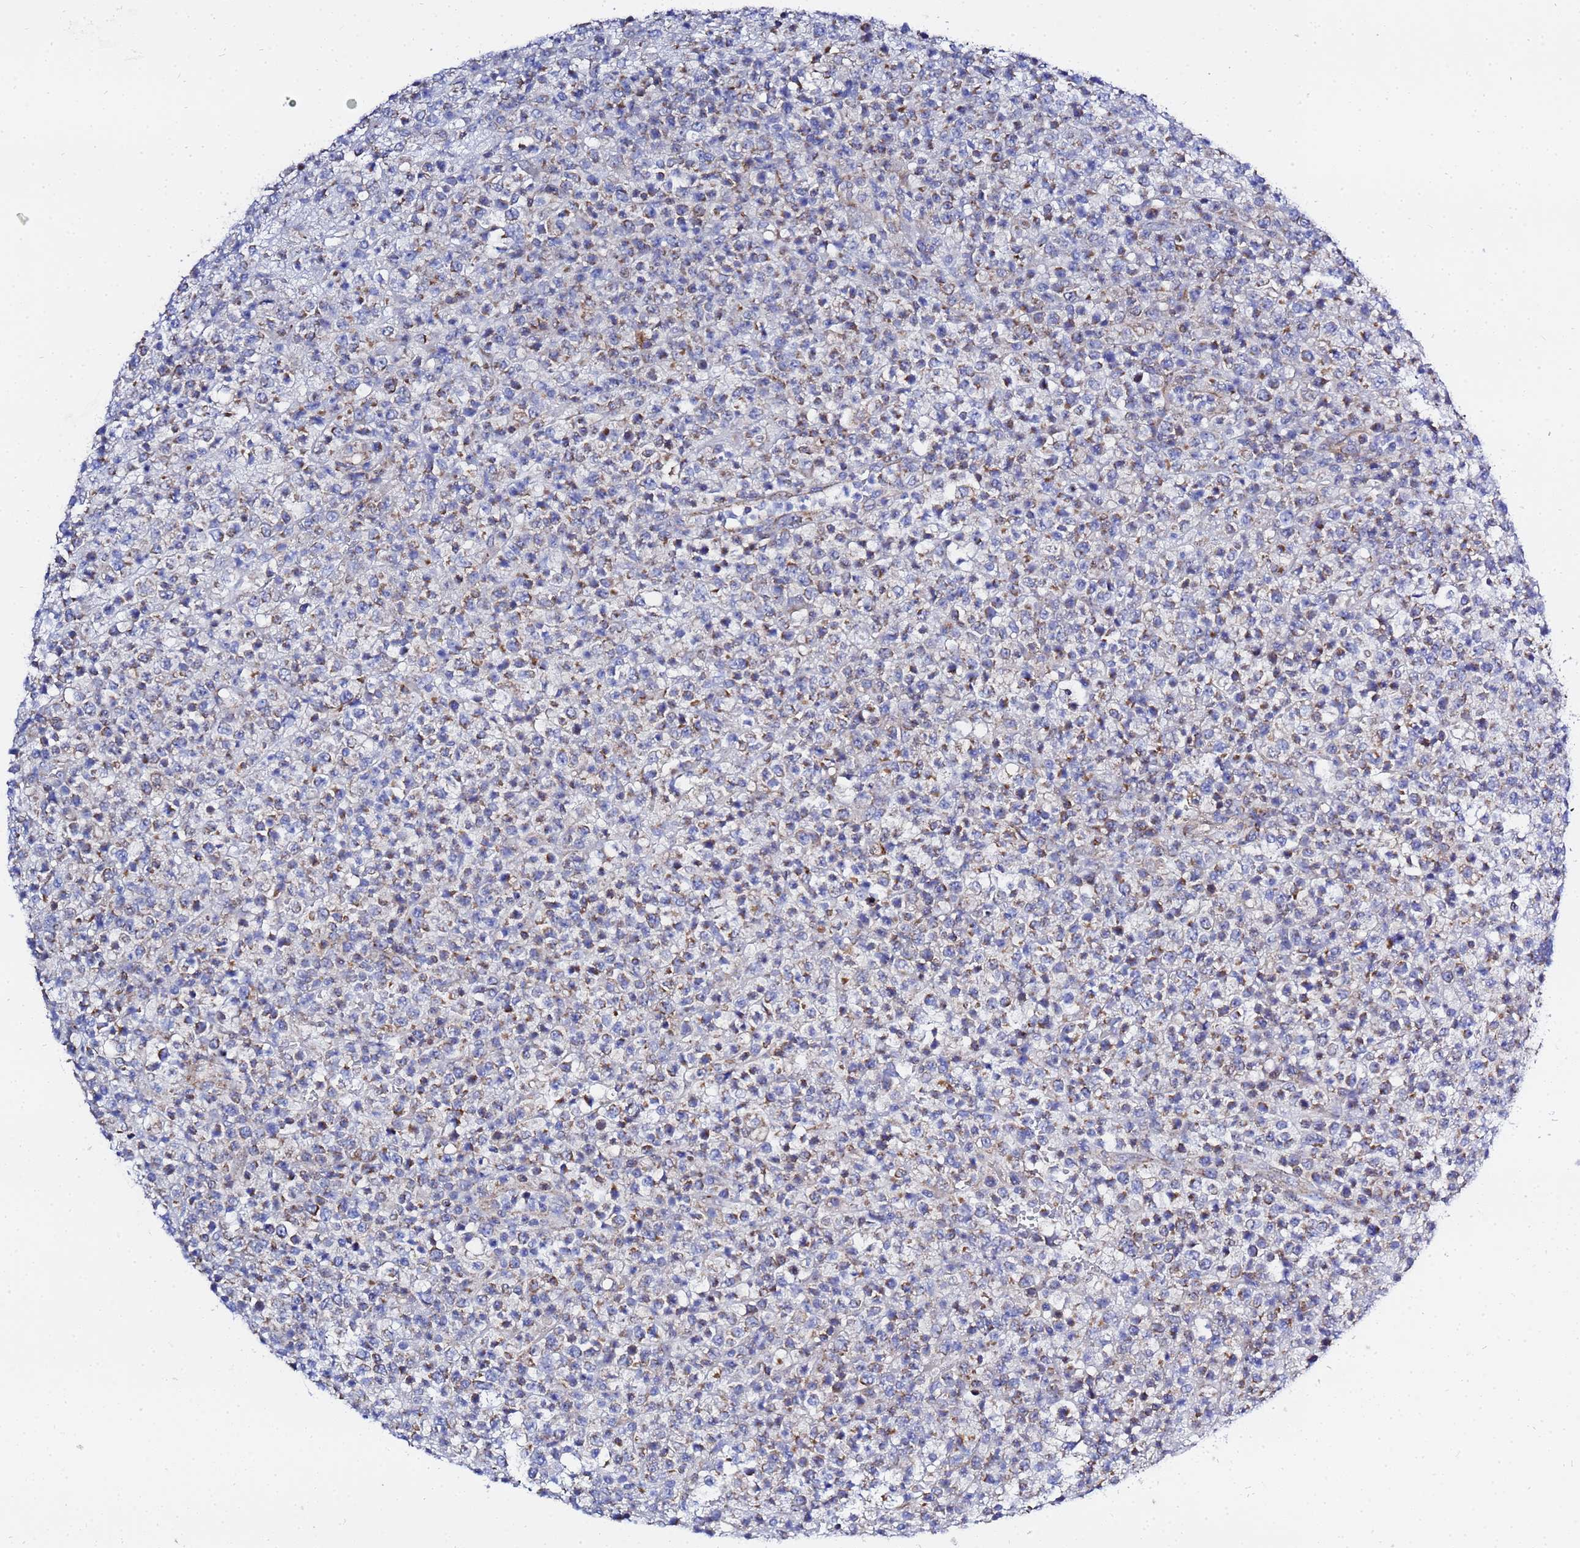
{"staining": {"intensity": "moderate", "quantity": "25%-75%", "location": "cytoplasmic/membranous"}, "tissue": "lymphoma", "cell_type": "Tumor cells", "image_type": "cancer", "snomed": [{"axis": "morphology", "description": "Malignant lymphoma, non-Hodgkin's type, High grade"}, {"axis": "topography", "description": "Colon"}], "caption": "Lymphoma tissue demonstrates moderate cytoplasmic/membranous positivity in approximately 25%-75% of tumor cells", "gene": "FAHD2A", "patient": {"sex": "female", "age": 53}}